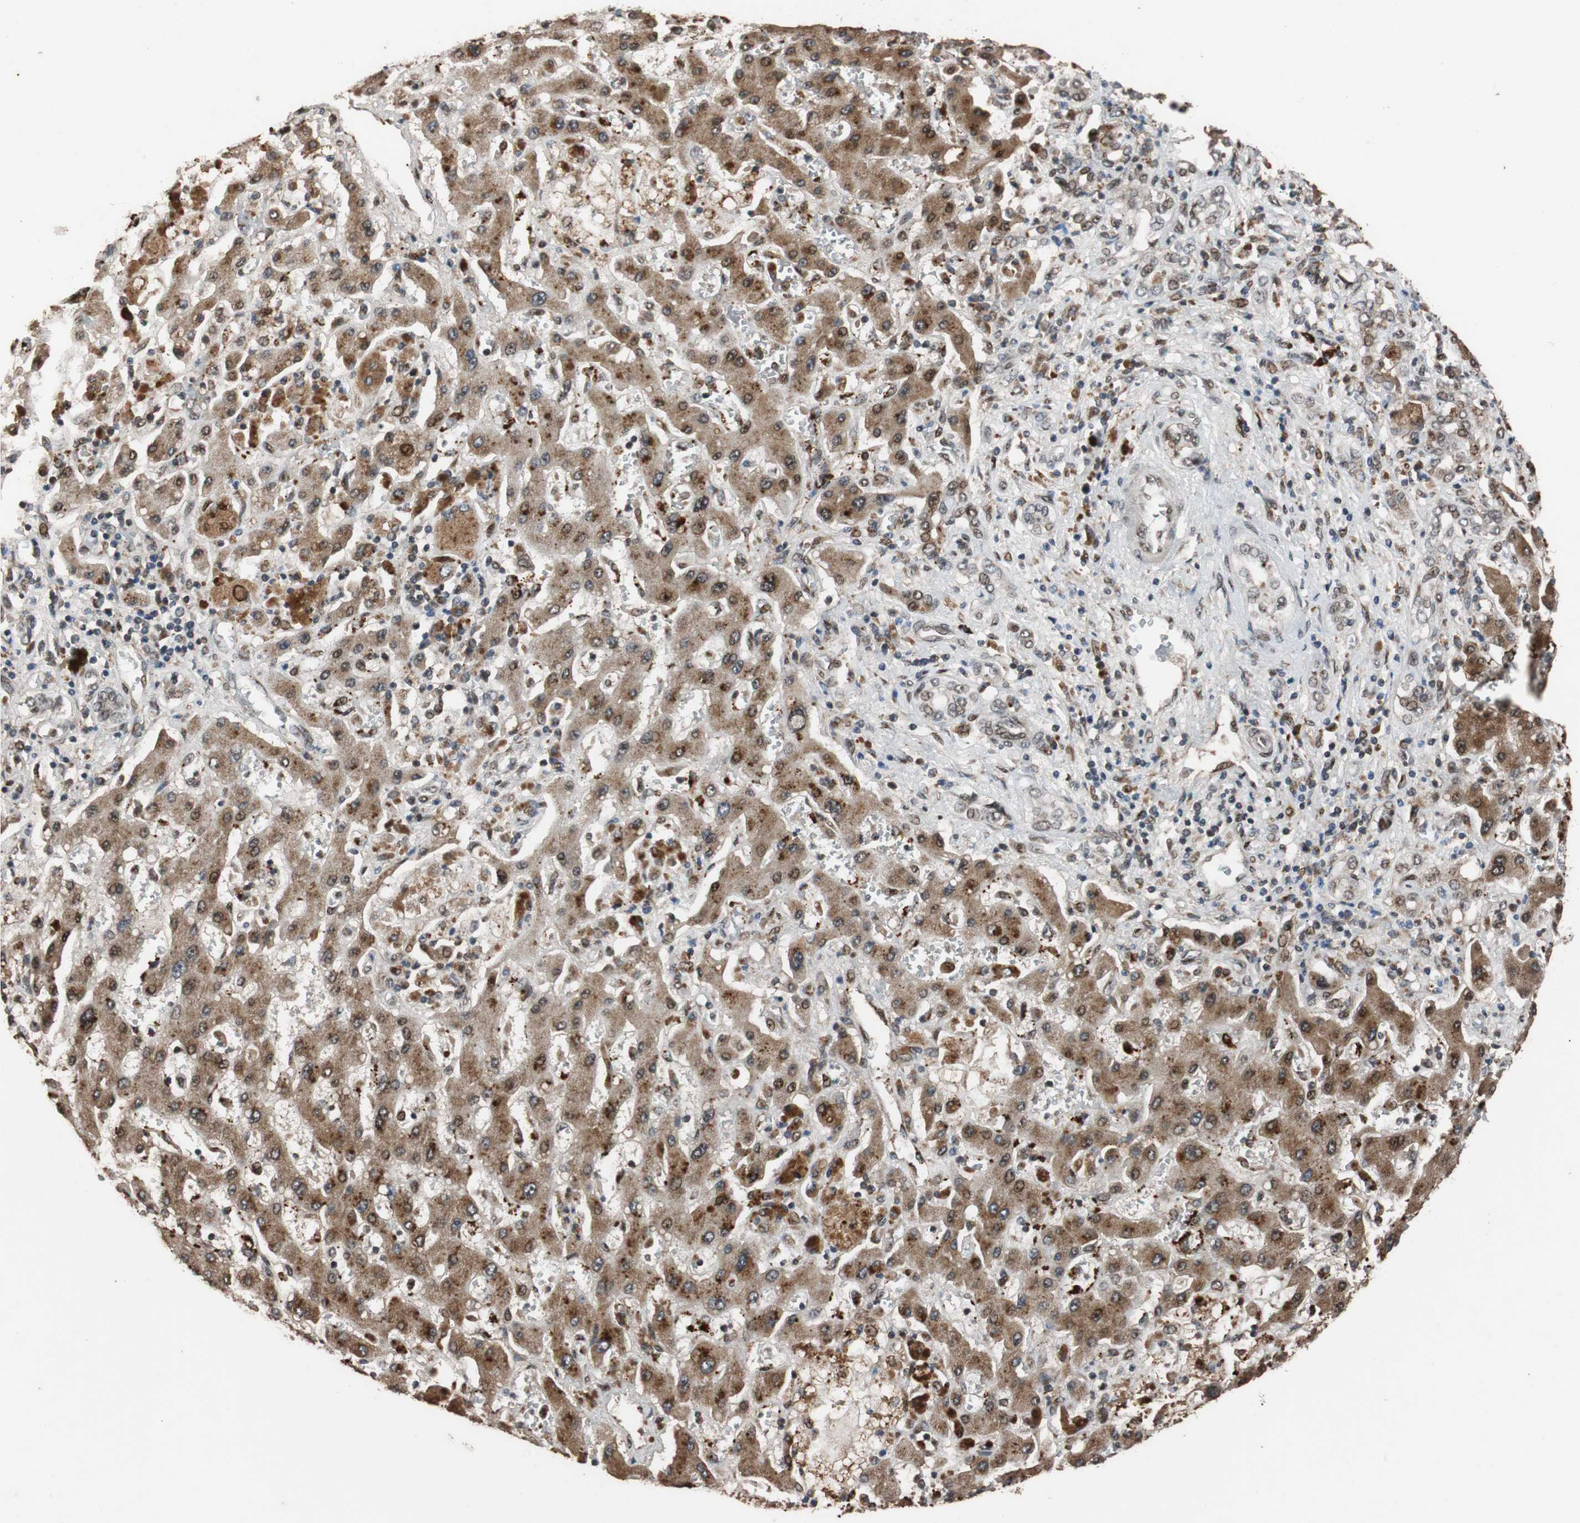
{"staining": {"intensity": "moderate", "quantity": "25%-75%", "location": "cytoplasmic/membranous,nuclear"}, "tissue": "liver cancer", "cell_type": "Tumor cells", "image_type": "cancer", "snomed": [{"axis": "morphology", "description": "Cholangiocarcinoma"}, {"axis": "topography", "description": "Liver"}], "caption": "The photomicrograph demonstrates immunohistochemical staining of liver cancer. There is moderate cytoplasmic/membranous and nuclear expression is seen in about 25%-75% of tumor cells. (DAB = brown stain, brightfield microscopy at high magnification).", "gene": "USP31", "patient": {"sex": "male", "age": 50}}